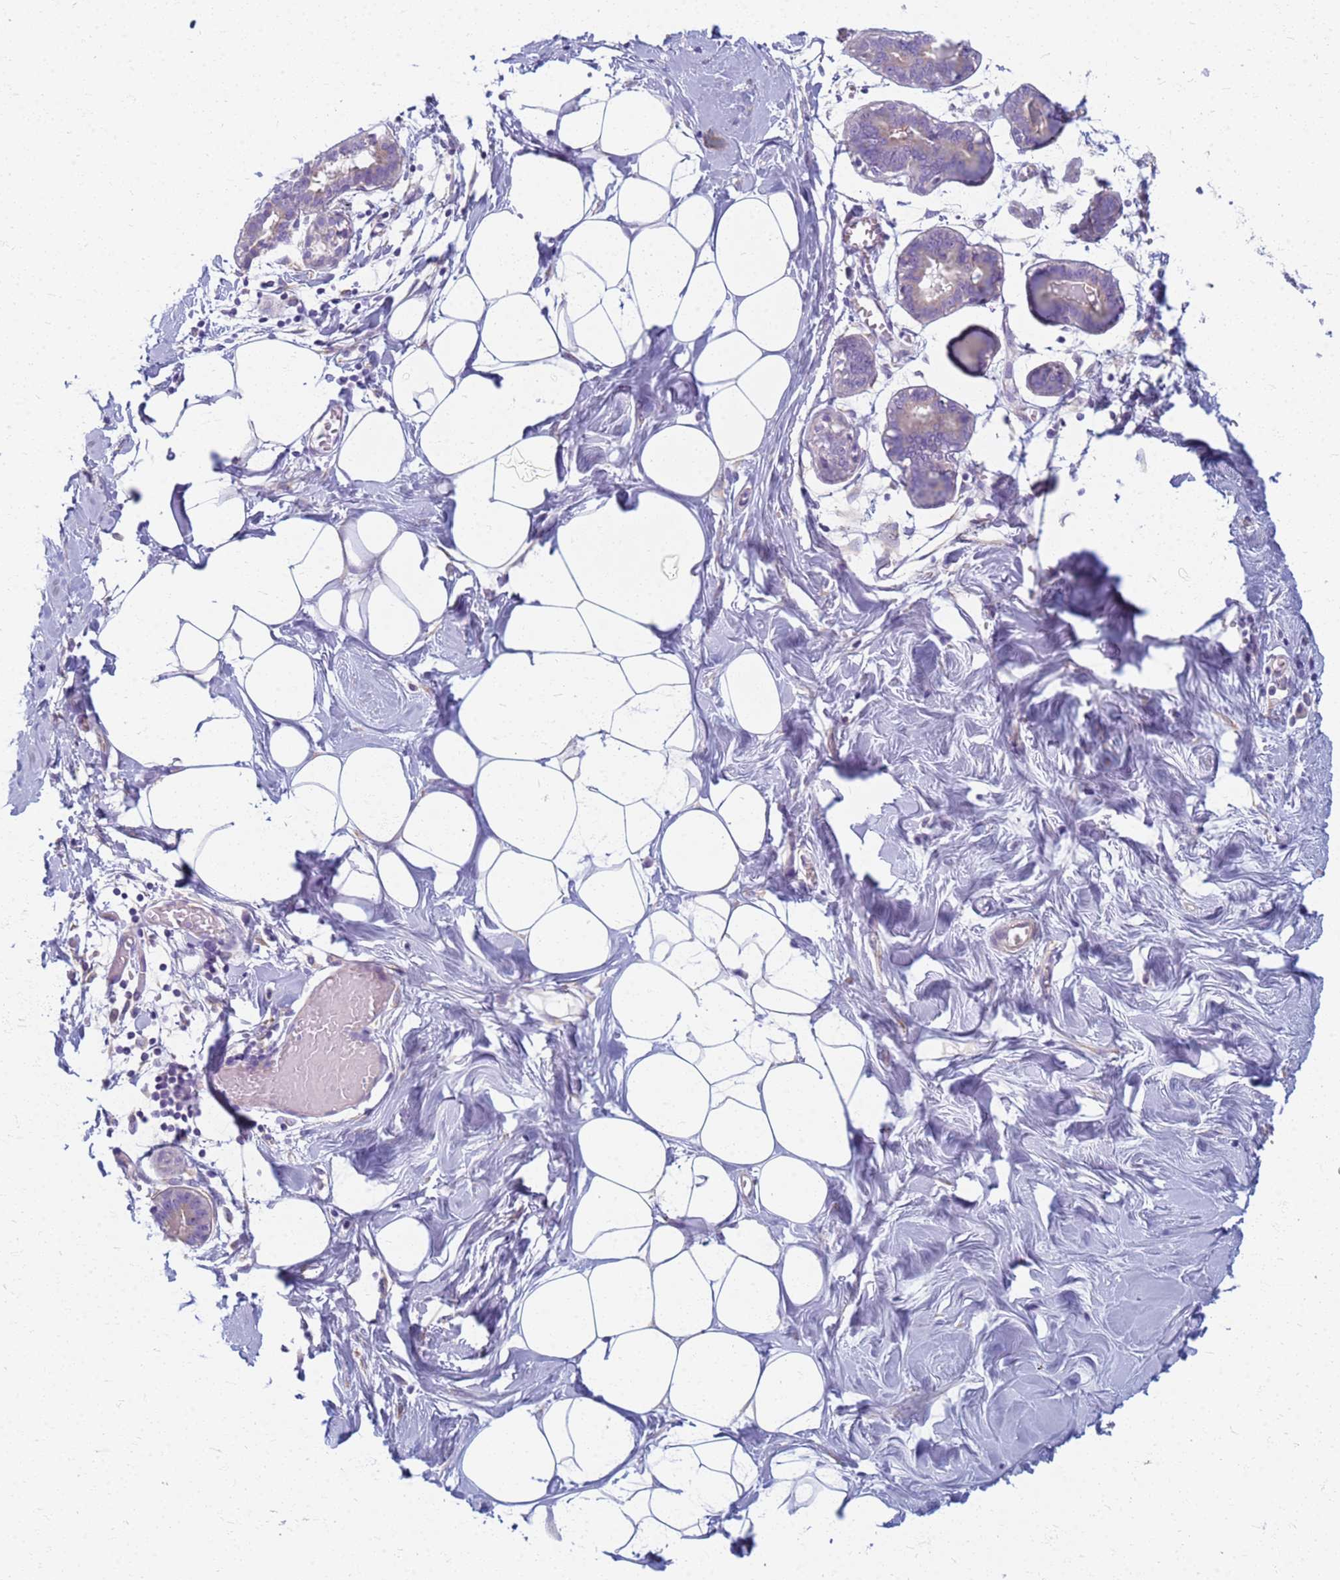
{"staining": {"intensity": "negative", "quantity": "none", "location": "none"}, "tissue": "breast", "cell_type": "Adipocytes", "image_type": "normal", "snomed": [{"axis": "morphology", "description": "Normal tissue, NOS"}, {"axis": "topography", "description": "Breast"}], "caption": "A histopathology image of breast stained for a protein demonstrates no brown staining in adipocytes.", "gene": "EEA1", "patient": {"sex": "female", "age": 27}}